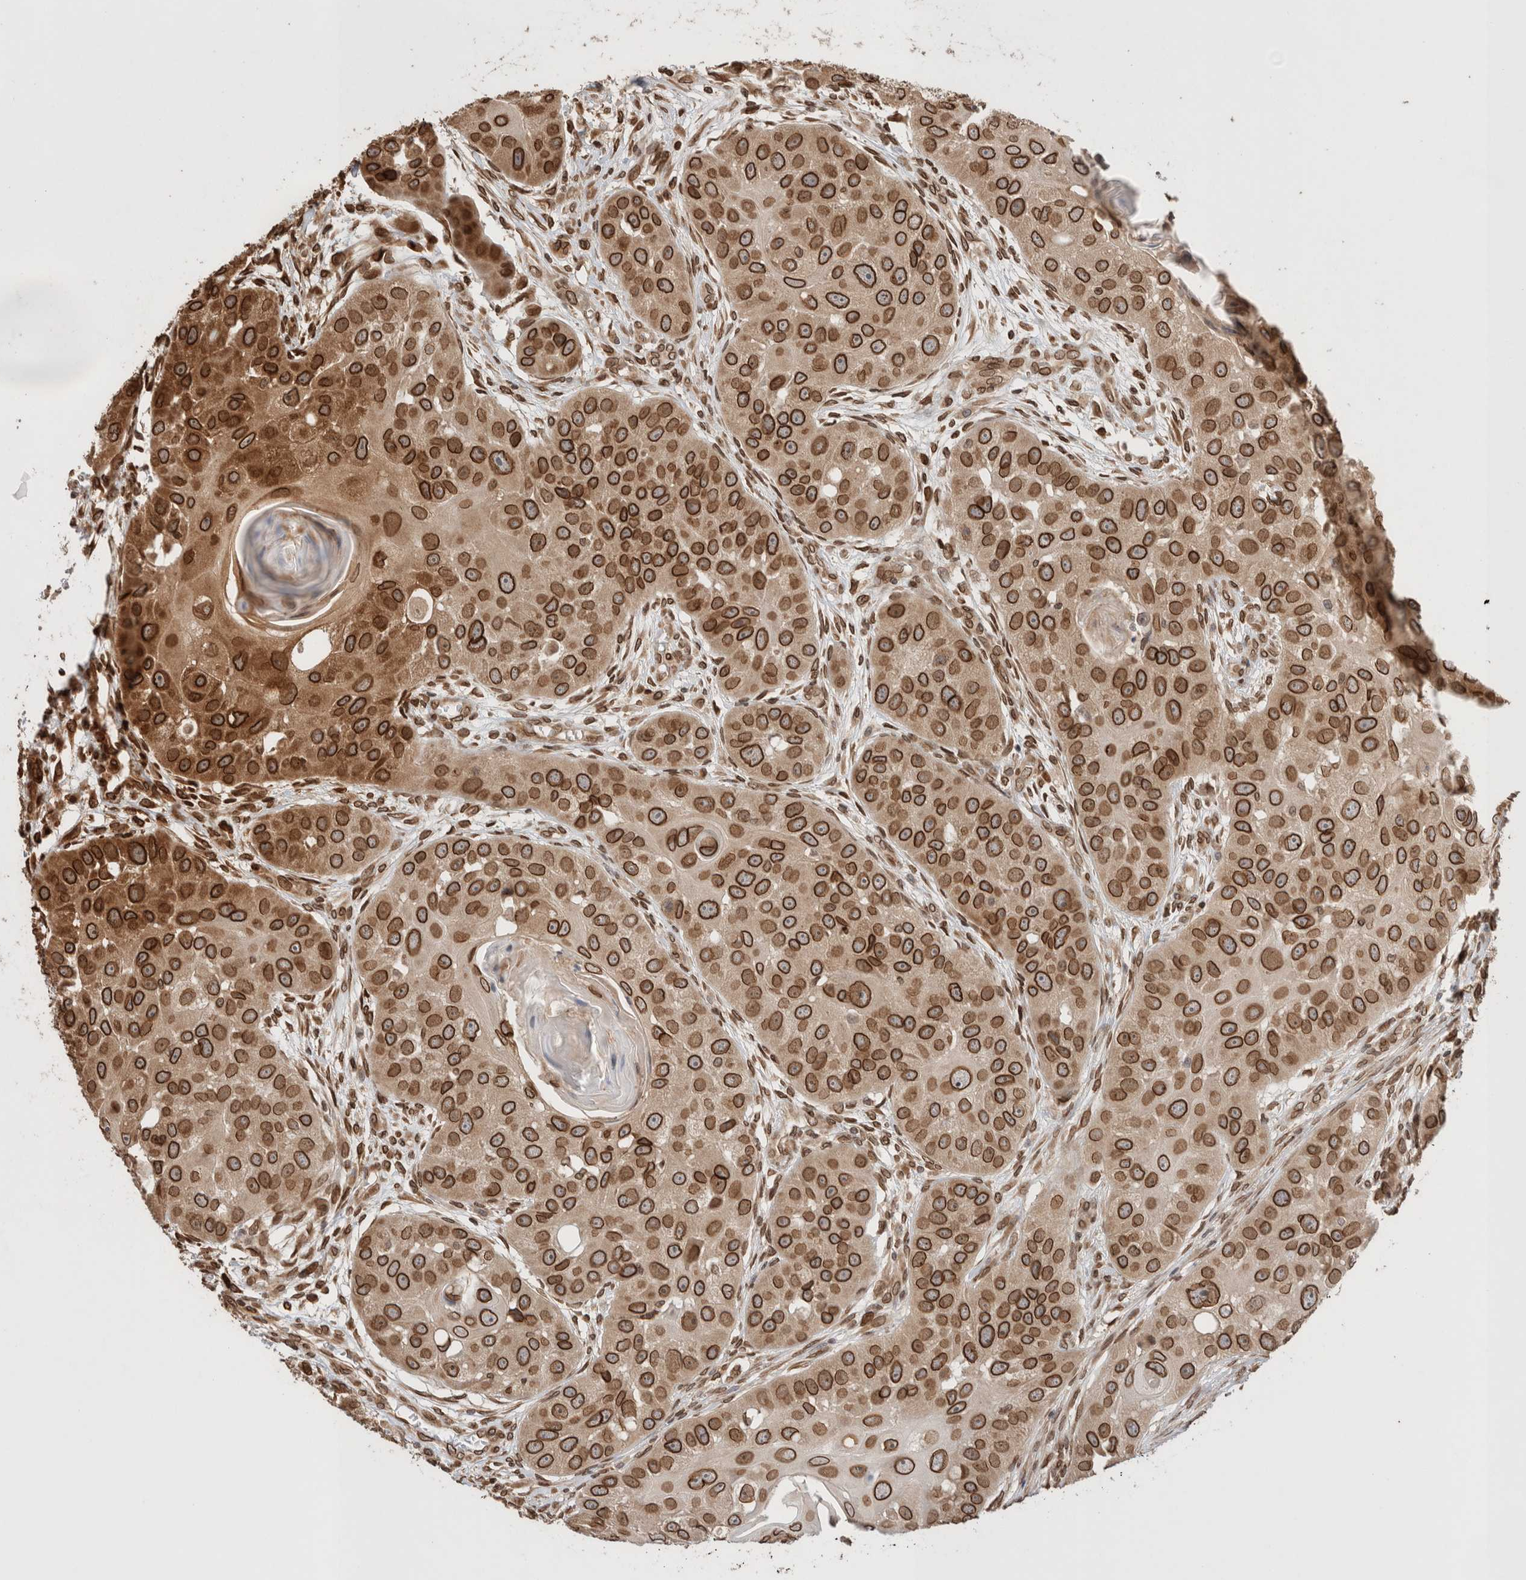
{"staining": {"intensity": "strong", "quantity": ">75%", "location": "cytoplasmic/membranous,nuclear"}, "tissue": "head and neck cancer", "cell_type": "Tumor cells", "image_type": "cancer", "snomed": [{"axis": "morphology", "description": "Normal tissue, NOS"}, {"axis": "morphology", "description": "Squamous cell carcinoma, NOS"}, {"axis": "topography", "description": "Skeletal muscle"}, {"axis": "topography", "description": "Head-Neck"}], "caption": "IHC histopathology image of neoplastic tissue: head and neck cancer (squamous cell carcinoma) stained using immunohistochemistry exhibits high levels of strong protein expression localized specifically in the cytoplasmic/membranous and nuclear of tumor cells, appearing as a cytoplasmic/membranous and nuclear brown color.", "gene": "TPR", "patient": {"sex": "male", "age": 51}}